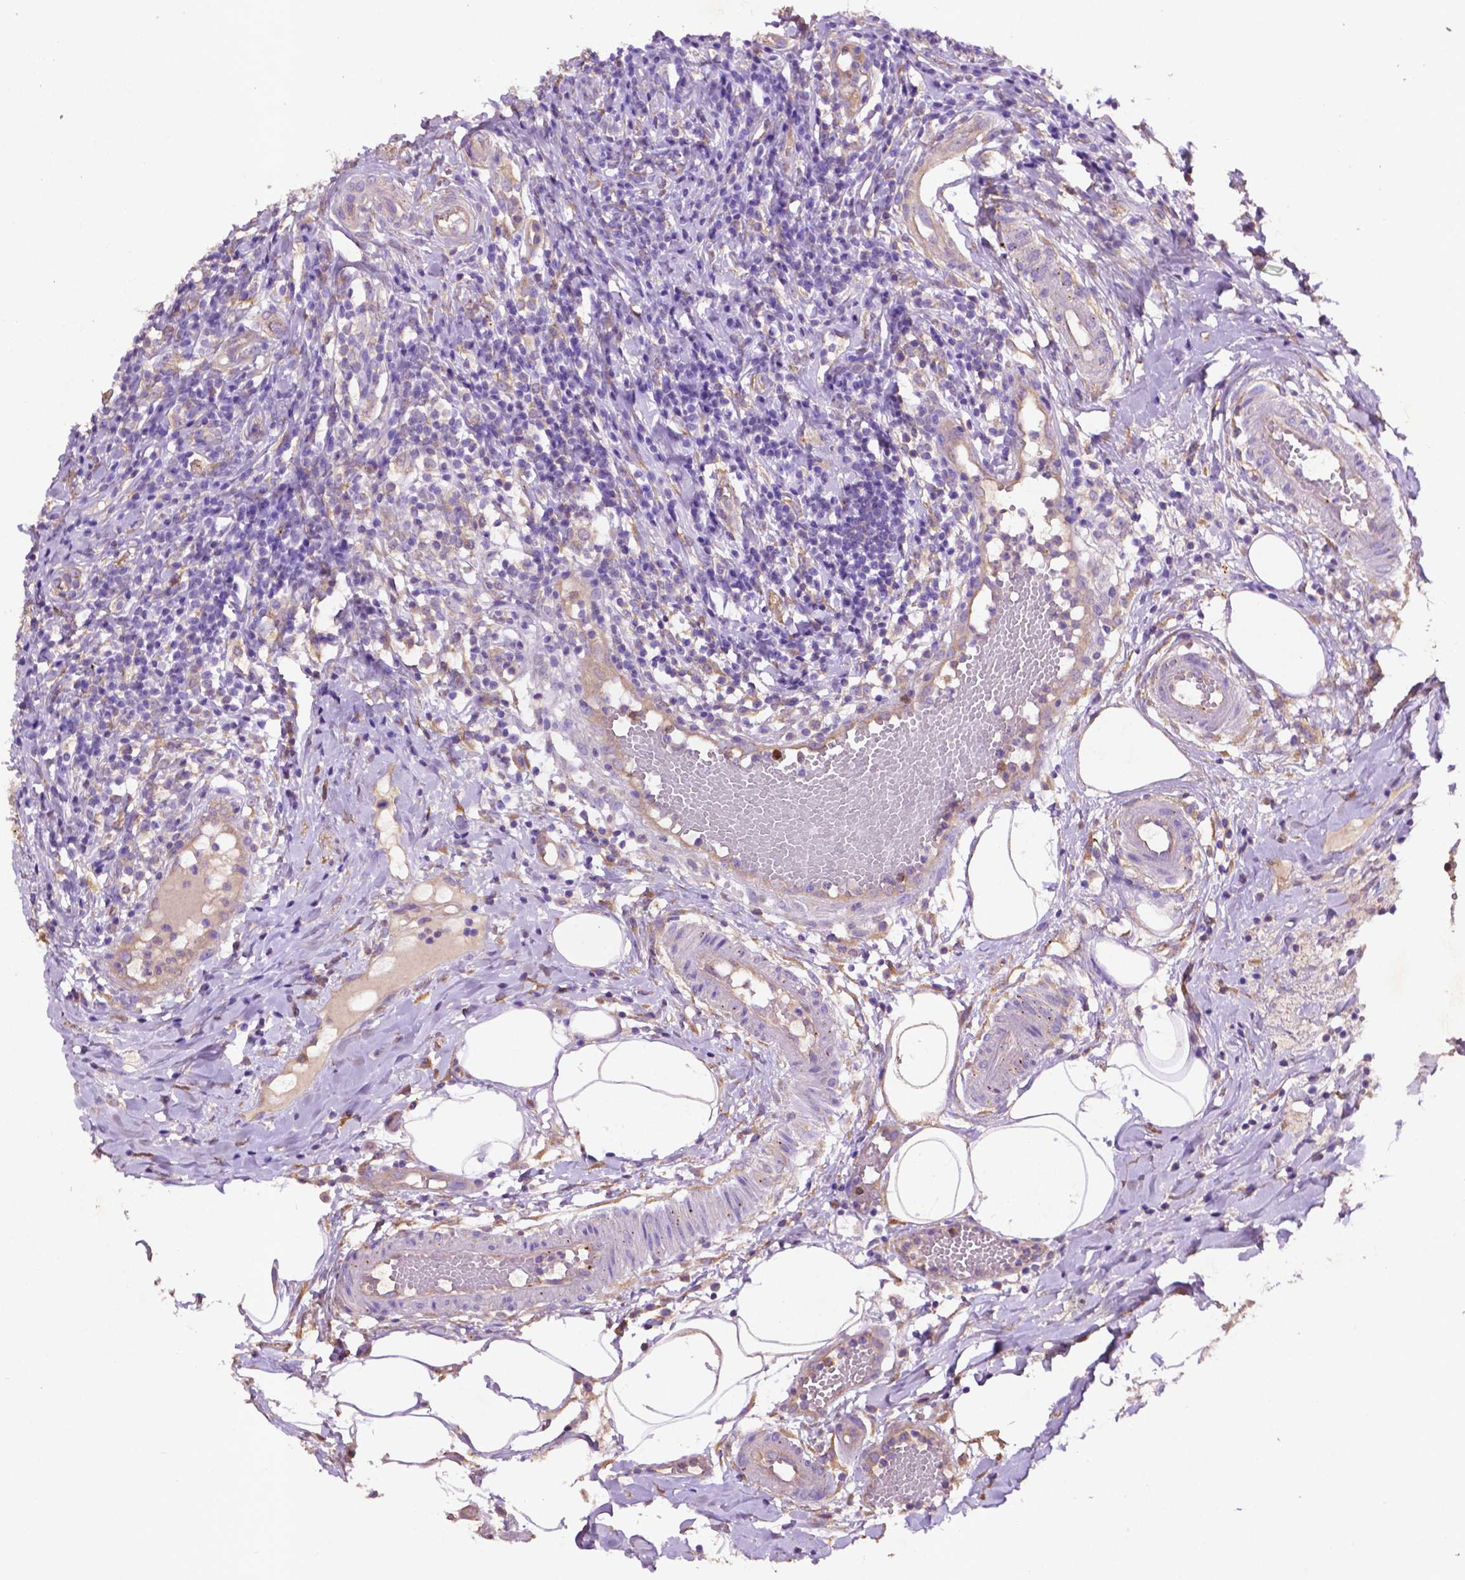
{"staining": {"intensity": "strong", "quantity": "<25%", "location": "cytoplasmic/membranous"}, "tissue": "appendix", "cell_type": "Glandular cells", "image_type": "normal", "snomed": [{"axis": "morphology", "description": "Normal tissue, NOS"}, {"axis": "morphology", "description": "Inflammation, NOS"}, {"axis": "topography", "description": "Appendix"}], "caption": "Immunohistochemistry (DAB) staining of benign appendix demonstrates strong cytoplasmic/membranous protein positivity in approximately <25% of glandular cells.", "gene": "GDPD5", "patient": {"sex": "male", "age": 16}}